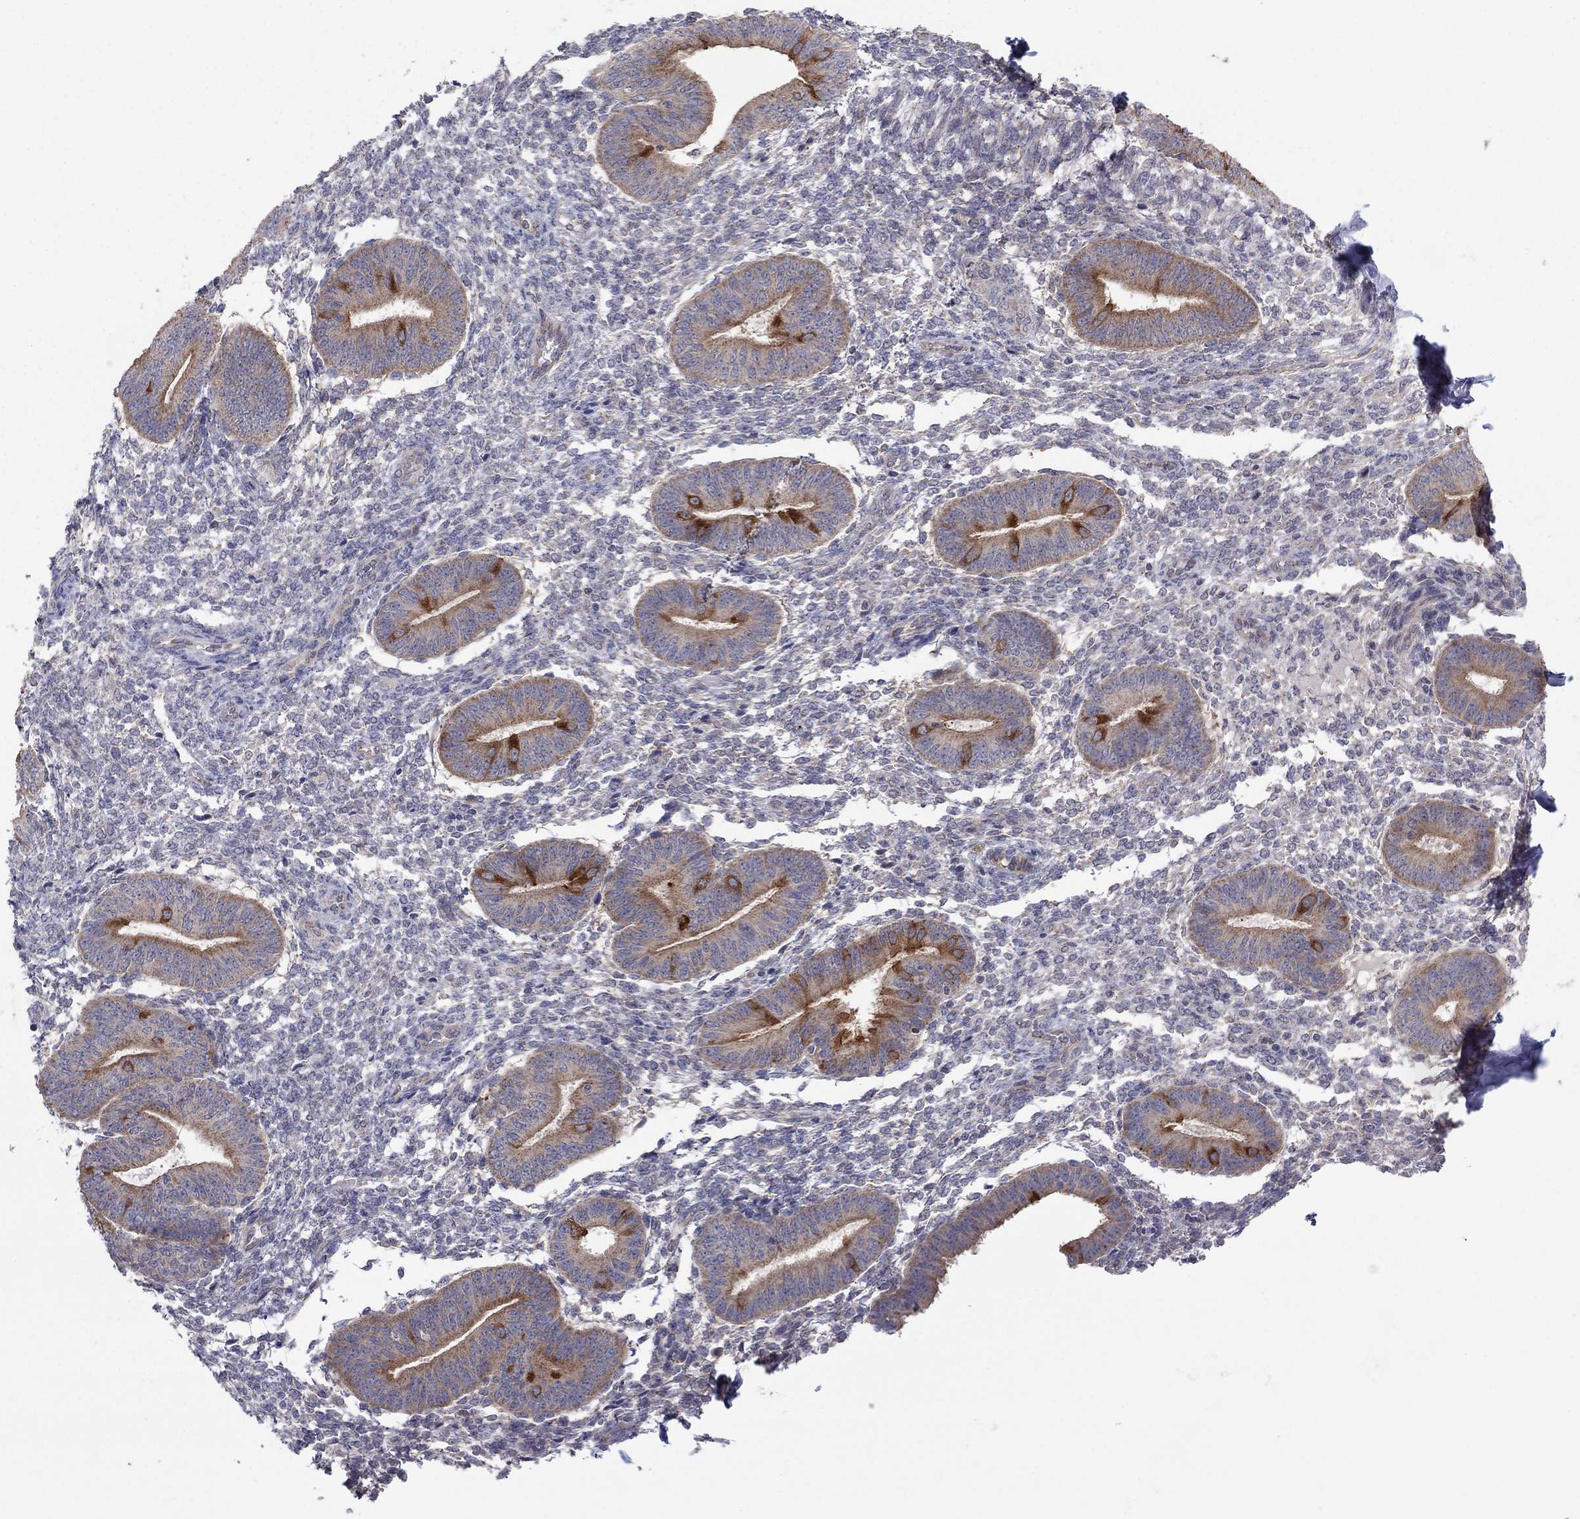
{"staining": {"intensity": "negative", "quantity": "none", "location": "none"}, "tissue": "endometrium", "cell_type": "Cells in endometrial stroma", "image_type": "normal", "snomed": [{"axis": "morphology", "description": "Normal tissue, NOS"}, {"axis": "topography", "description": "Endometrium"}], "caption": "The photomicrograph exhibits no staining of cells in endometrial stroma in normal endometrium. (DAB (3,3'-diaminobenzidine) immunohistochemistry, high magnification).", "gene": "CRACDL", "patient": {"sex": "female", "age": 47}}